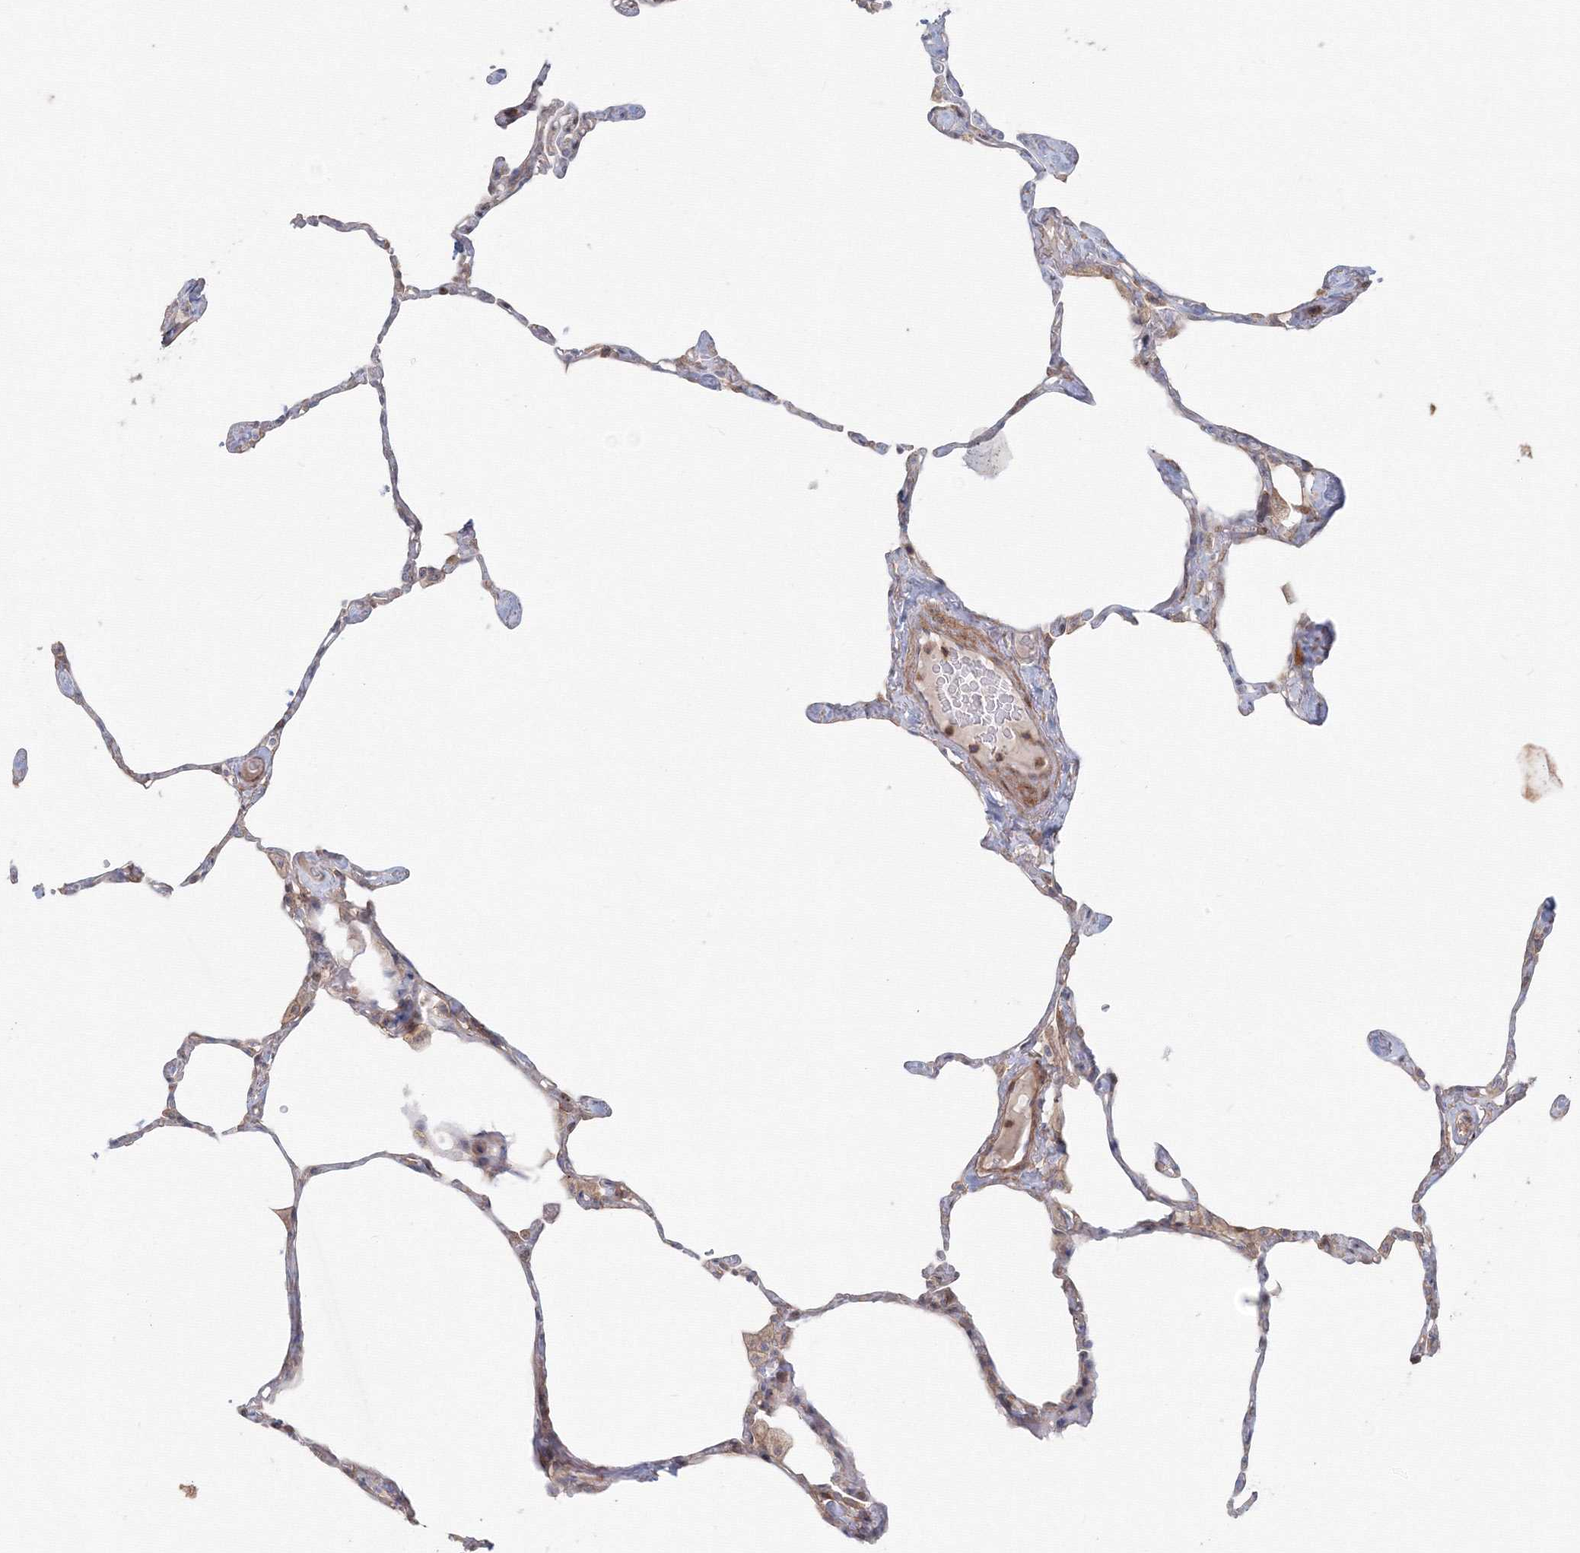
{"staining": {"intensity": "weak", "quantity": "<25%", "location": "cytoplasmic/membranous"}, "tissue": "lung", "cell_type": "Alveolar cells", "image_type": "normal", "snomed": [{"axis": "morphology", "description": "Normal tissue, NOS"}, {"axis": "topography", "description": "Lung"}], "caption": "Human lung stained for a protein using immunohistochemistry demonstrates no staining in alveolar cells.", "gene": "SH3PXD2A", "patient": {"sex": "male", "age": 65}}